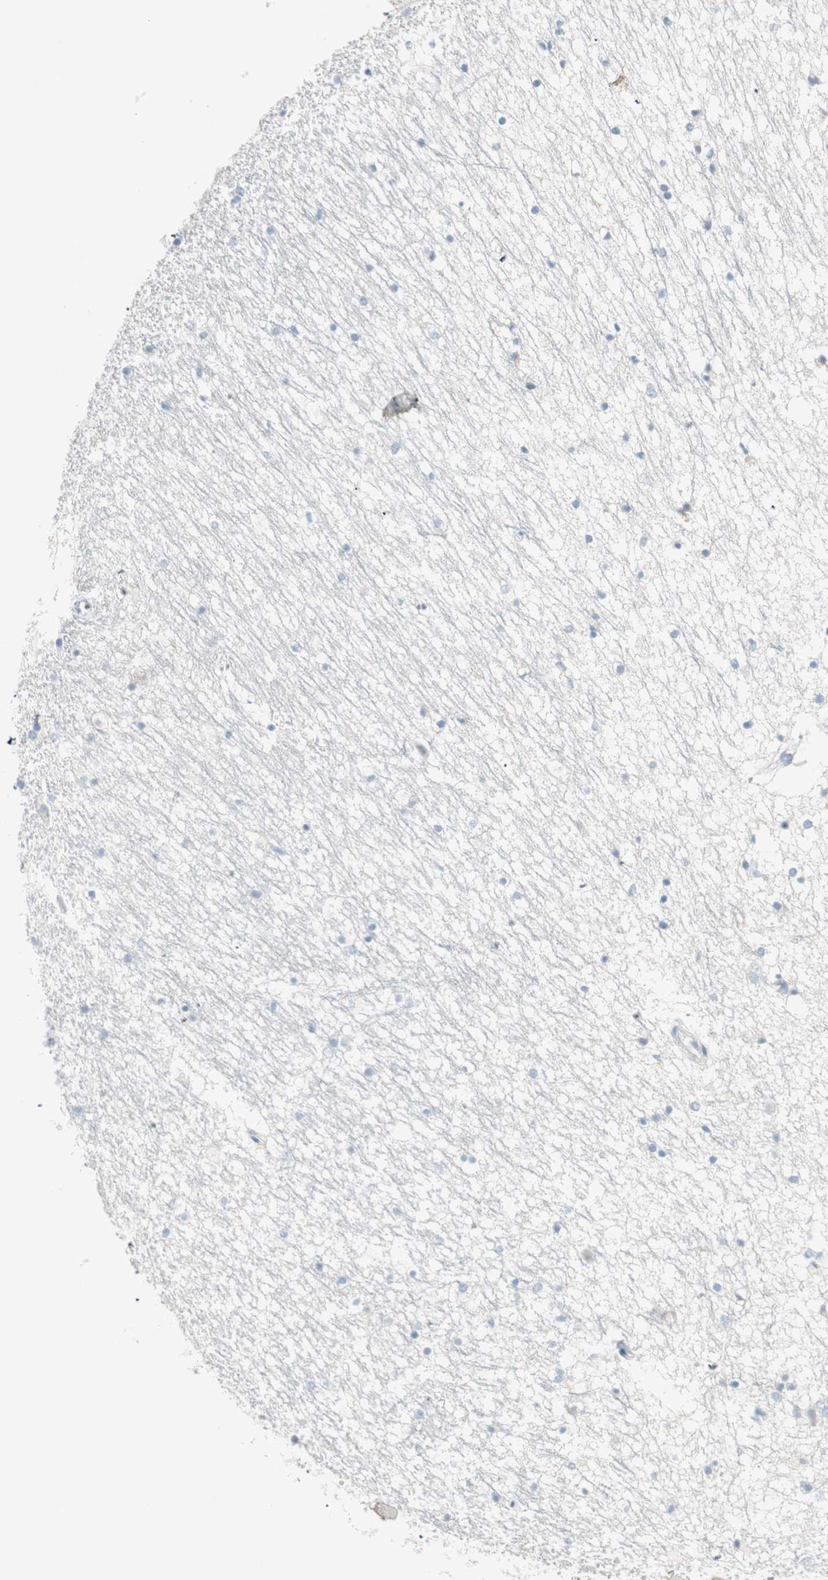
{"staining": {"intensity": "negative", "quantity": "none", "location": "none"}, "tissue": "hippocampus", "cell_type": "Glial cells", "image_type": "normal", "snomed": [{"axis": "morphology", "description": "Normal tissue, NOS"}, {"axis": "topography", "description": "Hippocampus"}], "caption": "Glial cells show no significant protein positivity in benign hippocampus. (DAB (3,3'-diaminobenzidine) immunohistochemistry, high magnification).", "gene": "ITLN2", "patient": {"sex": "male", "age": 45}}